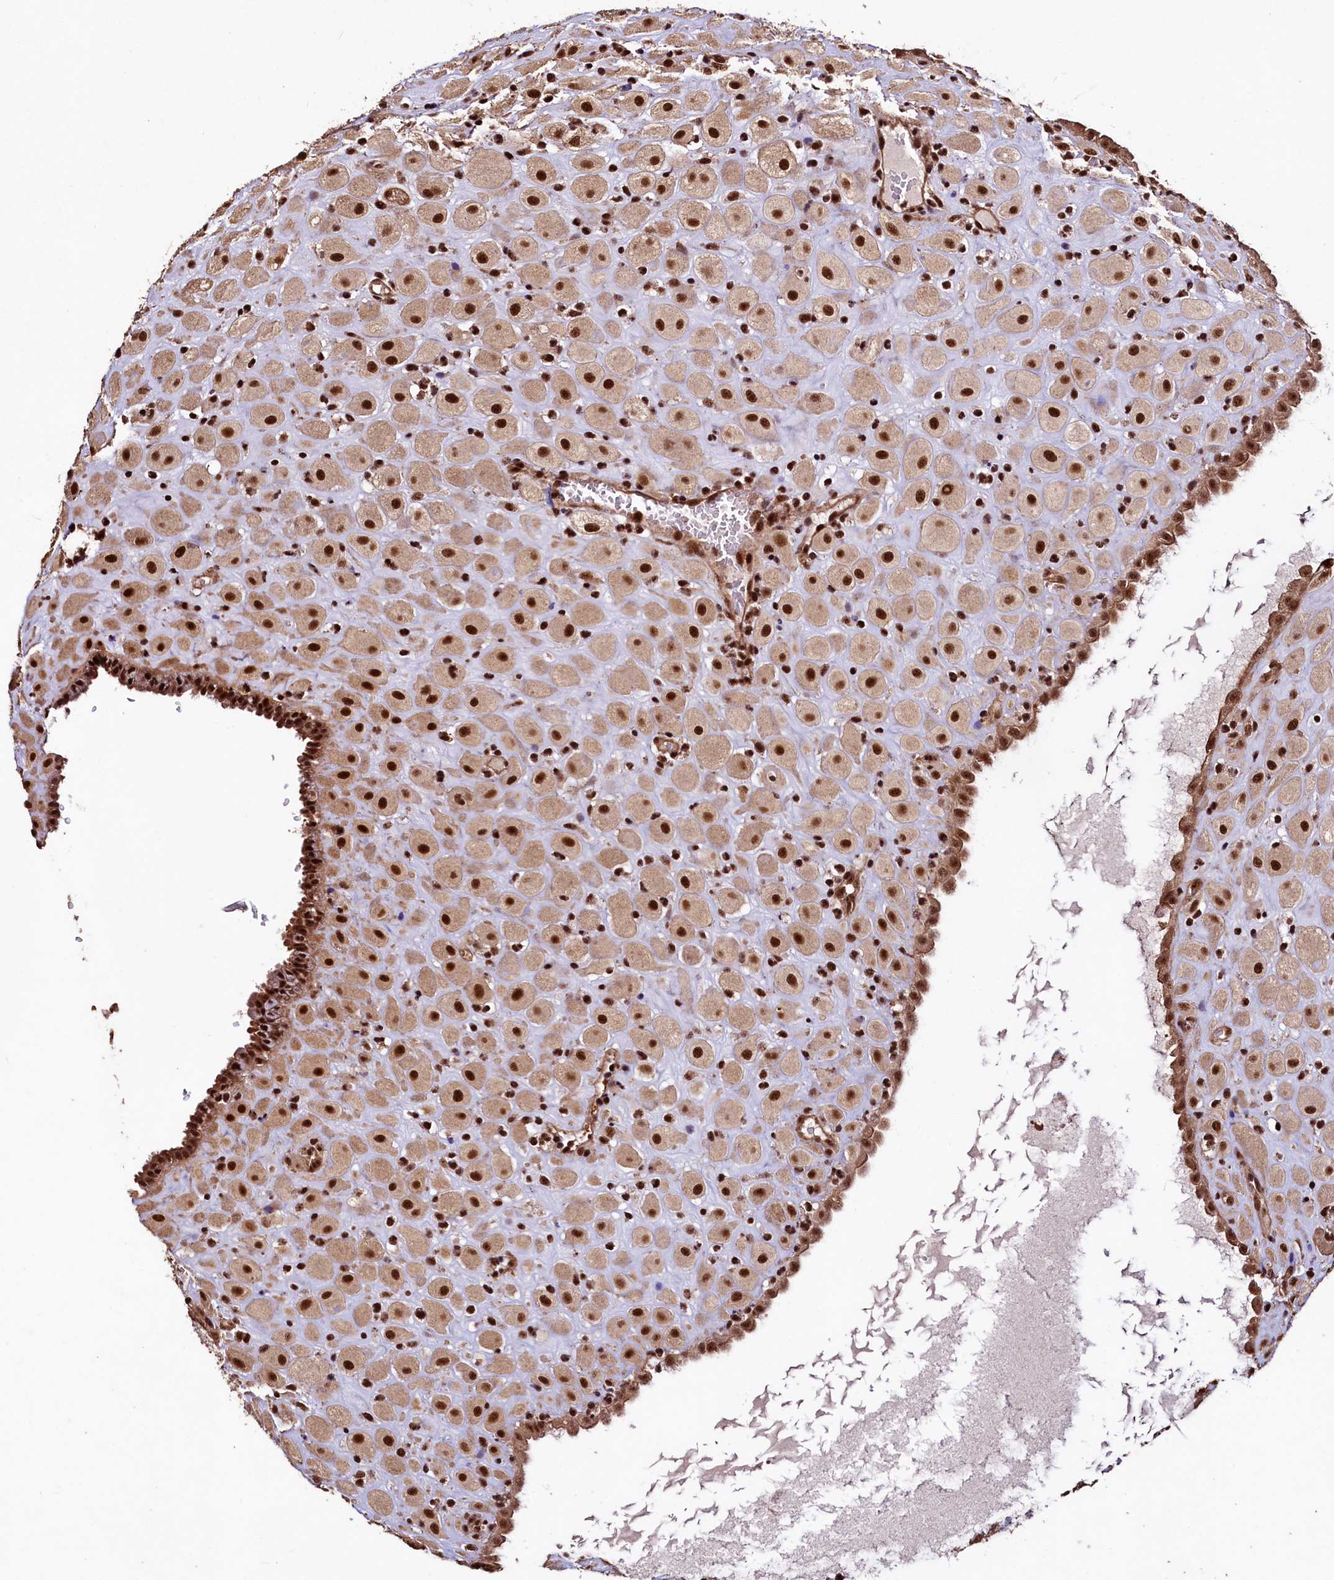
{"staining": {"intensity": "strong", "quantity": ">75%", "location": "nuclear"}, "tissue": "placenta", "cell_type": "Decidual cells", "image_type": "normal", "snomed": [{"axis": "morphology", "description": "Normal tissue, NOS"}, {"axis": "topography", "description": "Placenta"}], "caption": "A photomicrograph of placenta stained for a protein demonstrates strong nuclear brown staining in decidual cells. Immunohistochemistry (ihc) stains the protein of interest in brown and the nuclei are stained blue.", "gene": "SFSWAP", "patient": {"sex": "female", "age": 35}}